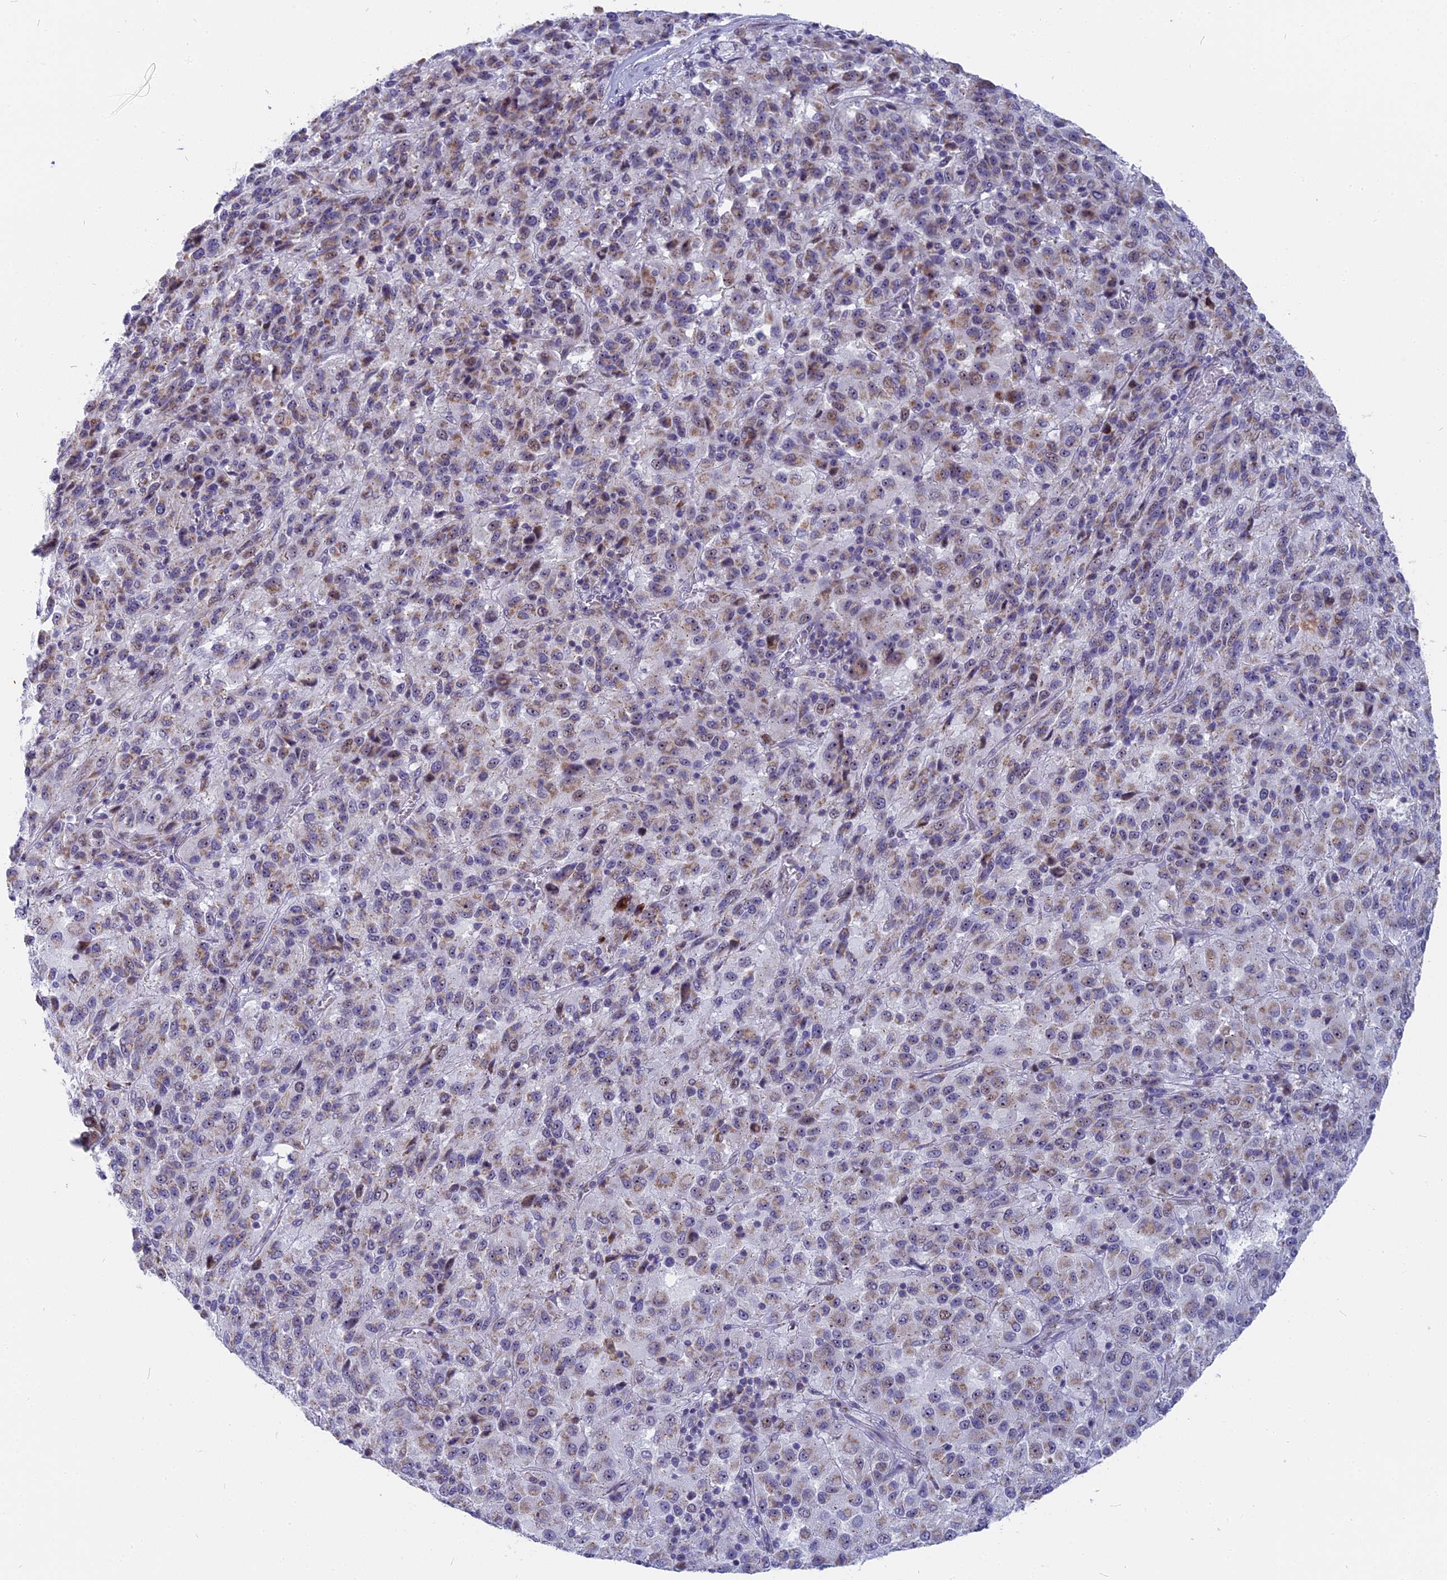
{"staining": {"intensity": "weak", "quantity": "25%-75%", "location": "cytoplasmic/membranous,nuclear"}, "tissue": "melanoma", "cell_type": "Tumor cells", "image_type": "cancer", "snomed": [{"axis": "morphology", "description": "Malignant melanoma, Metastatic site"}, {"axis": "topography", "description": "Lung"}], "caption": "Immunohistochemistry (IHC) staining of malignant melanoma (metastatic site), which exhibits low levels of weak cytoplasmic/membranous and nuclear expression in approximately 25%-75% of tumor cells indicating weak cytoplasmic/membranous and nuclear protein expression. The staining was performed using DAB (3,3'-diaminobenzidine) (brown) for protein detection and nuclei were counterstained in hematoxylin (blue).", "gene": "DTWD1", "patient": {"sex": "male", "age": 64}}